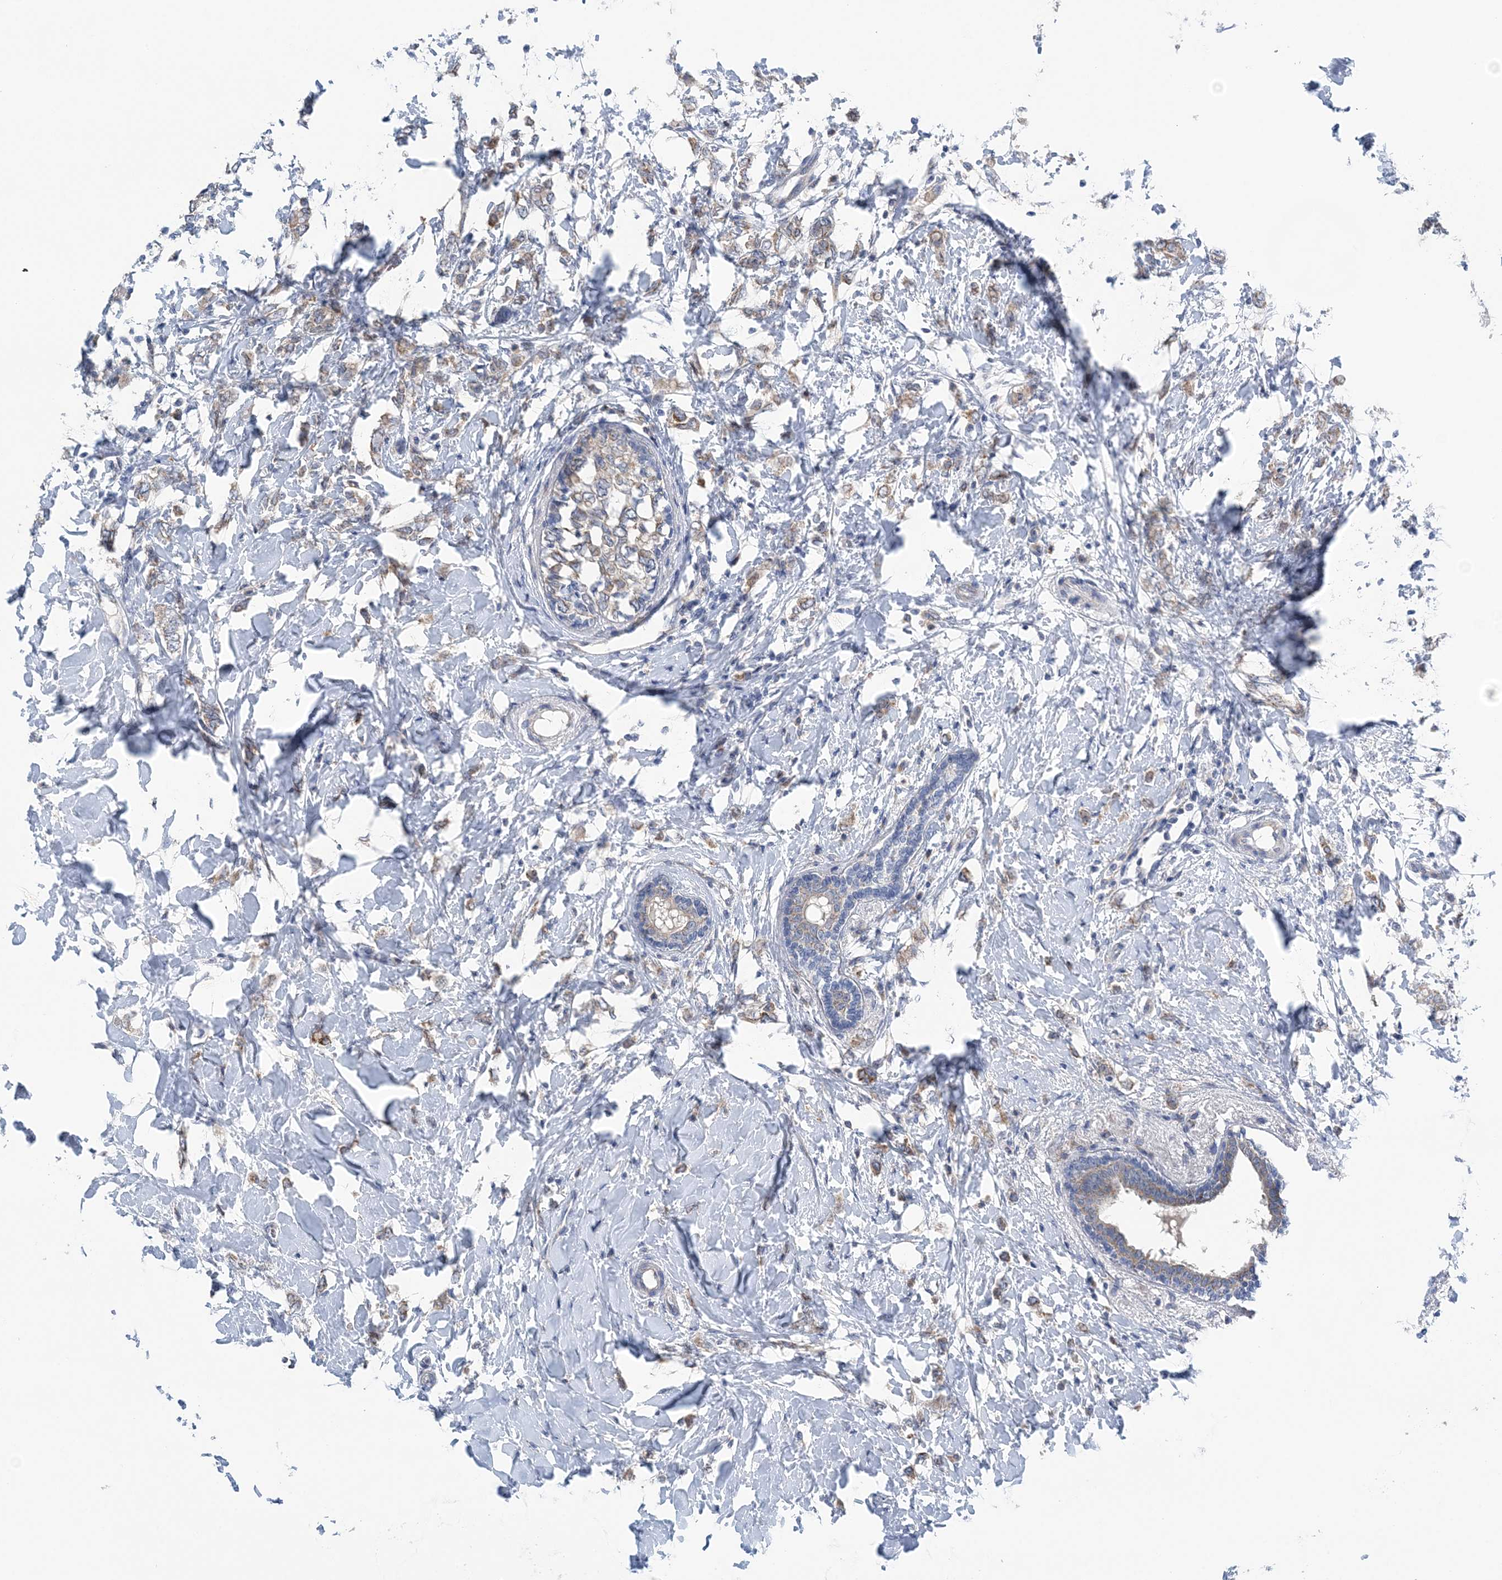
{"staining": {"intensity": "weak", "quantity": "25%-75%", "location": "cytoplasmic/membranous"}, "tissue": "breast cancer", "cell_type": "Tumor cells", "image_type": "cancer", "snomed": [{"axis": "morphology", "description": "Normal tissue, NOS"}, {"axis": "morphology", "description": "Lobular carcinoma"}, {"axis": "topography", "description": "Breast"}], "caption": "Immunohistochemistry micrograph of human breast cancer (lobular carcinoma) stained for a protein (brown), which displays low levels of weak cytoplasmic/membranous expression in about 25%-75% of tumor cells.", "gene": "COPE", "patient": {"sex": "female", "age": 47}}